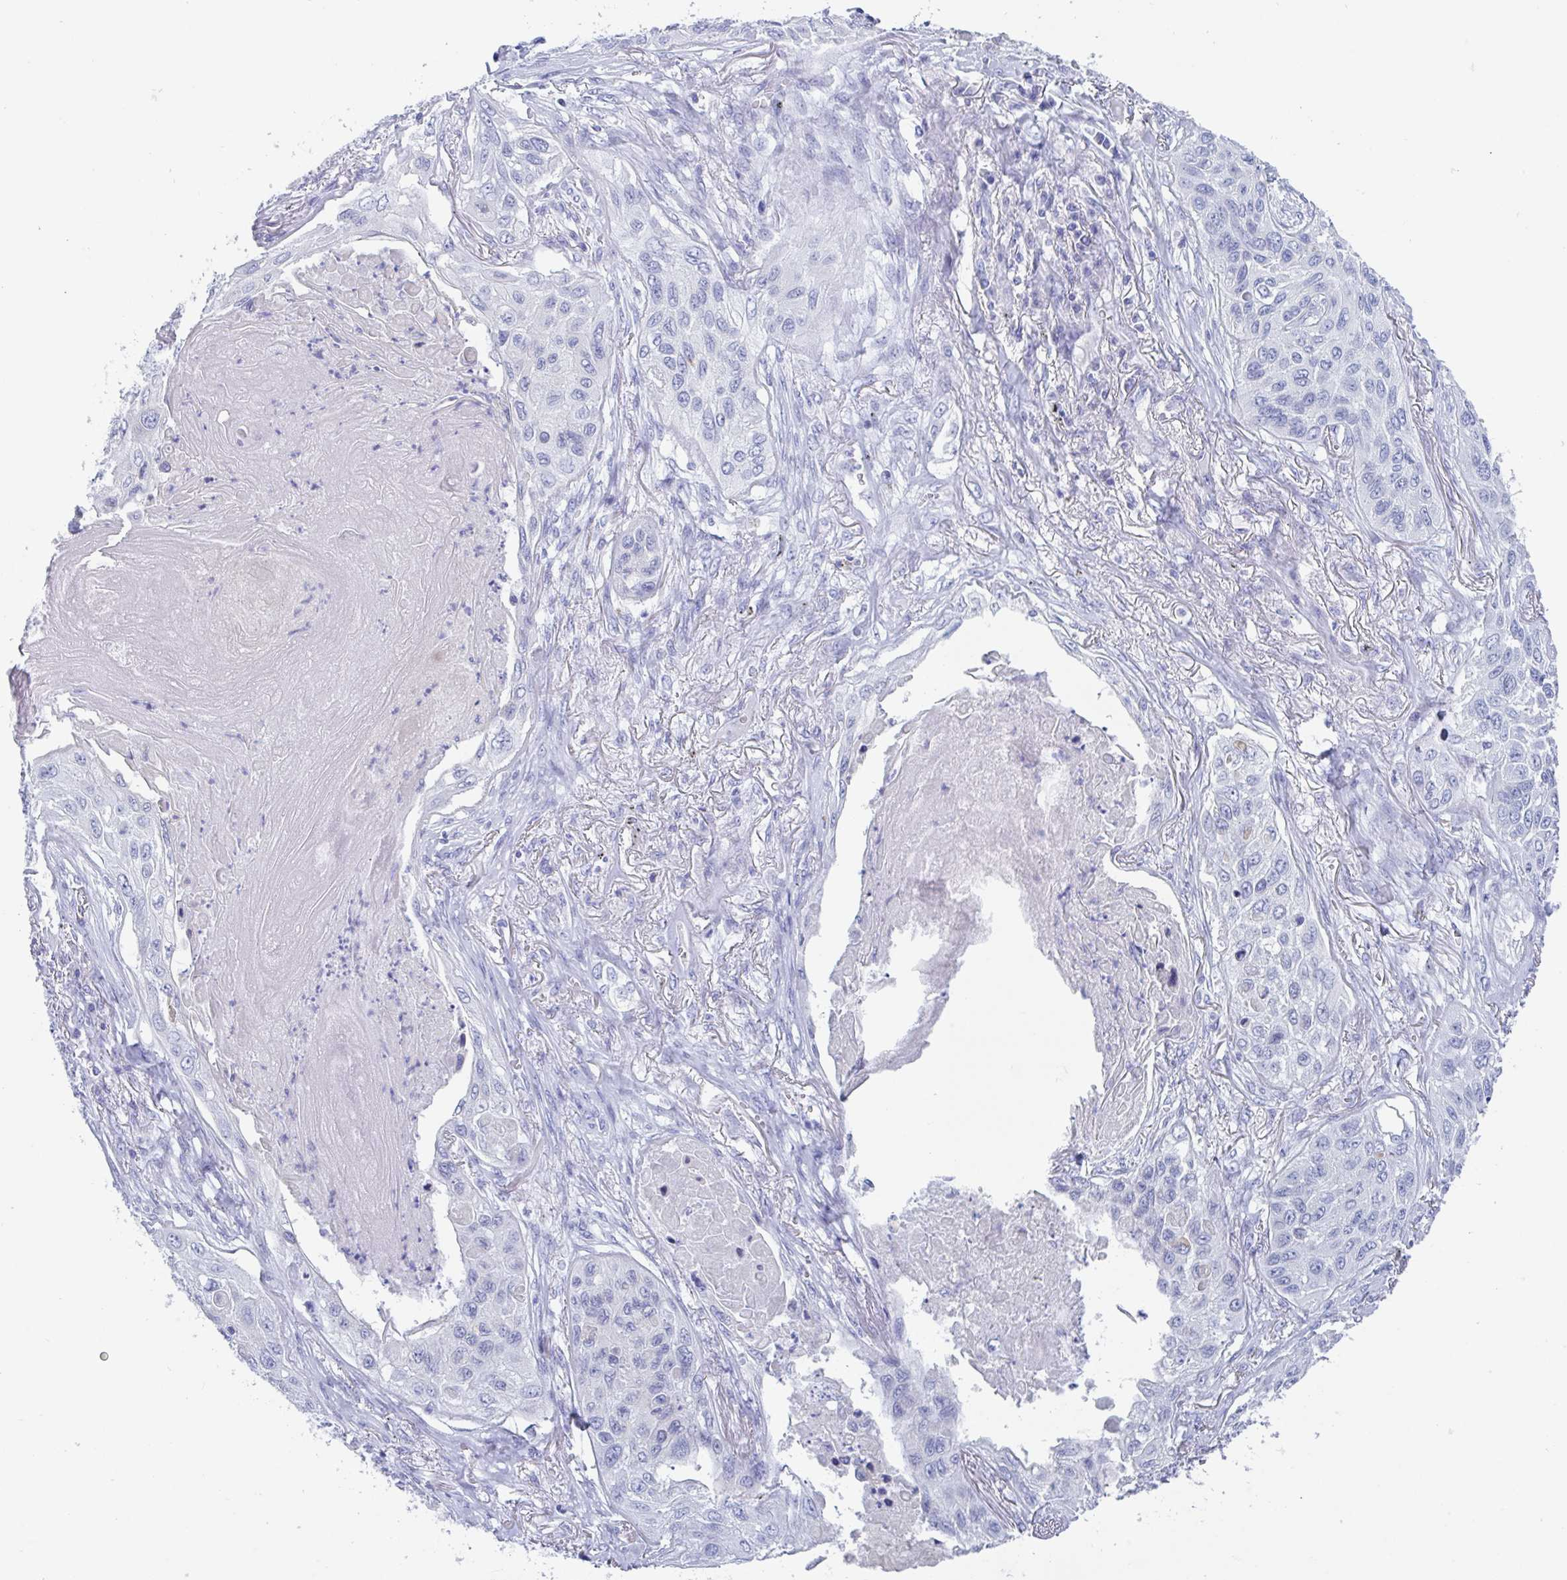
{"staining": {"intensity": "negative", "quantity": "none", "location": "none"}, "tissue": "lung cancer", "cell_type": "Tumor cells", "image_type": "cancer", "snomed": [{"axis": "morphology", "description": "Squamous cell carcinoma, NOS"}, {"axis": "topography", "description": "Lung"}], "caption": "Immunohistochemistry photomicrograph of neoplastic tissue: squamous cell carcinoma (lung) stained with DAB displays no significant protein staining in tumor cells. The staining was performed using DAB to visualize the protein expression in brown, while the nuclei were stained in blue with hematoxylin (Magnification: 20x).", "gene": "CDX4", "patient": {"sex": "male", "age": 75}}